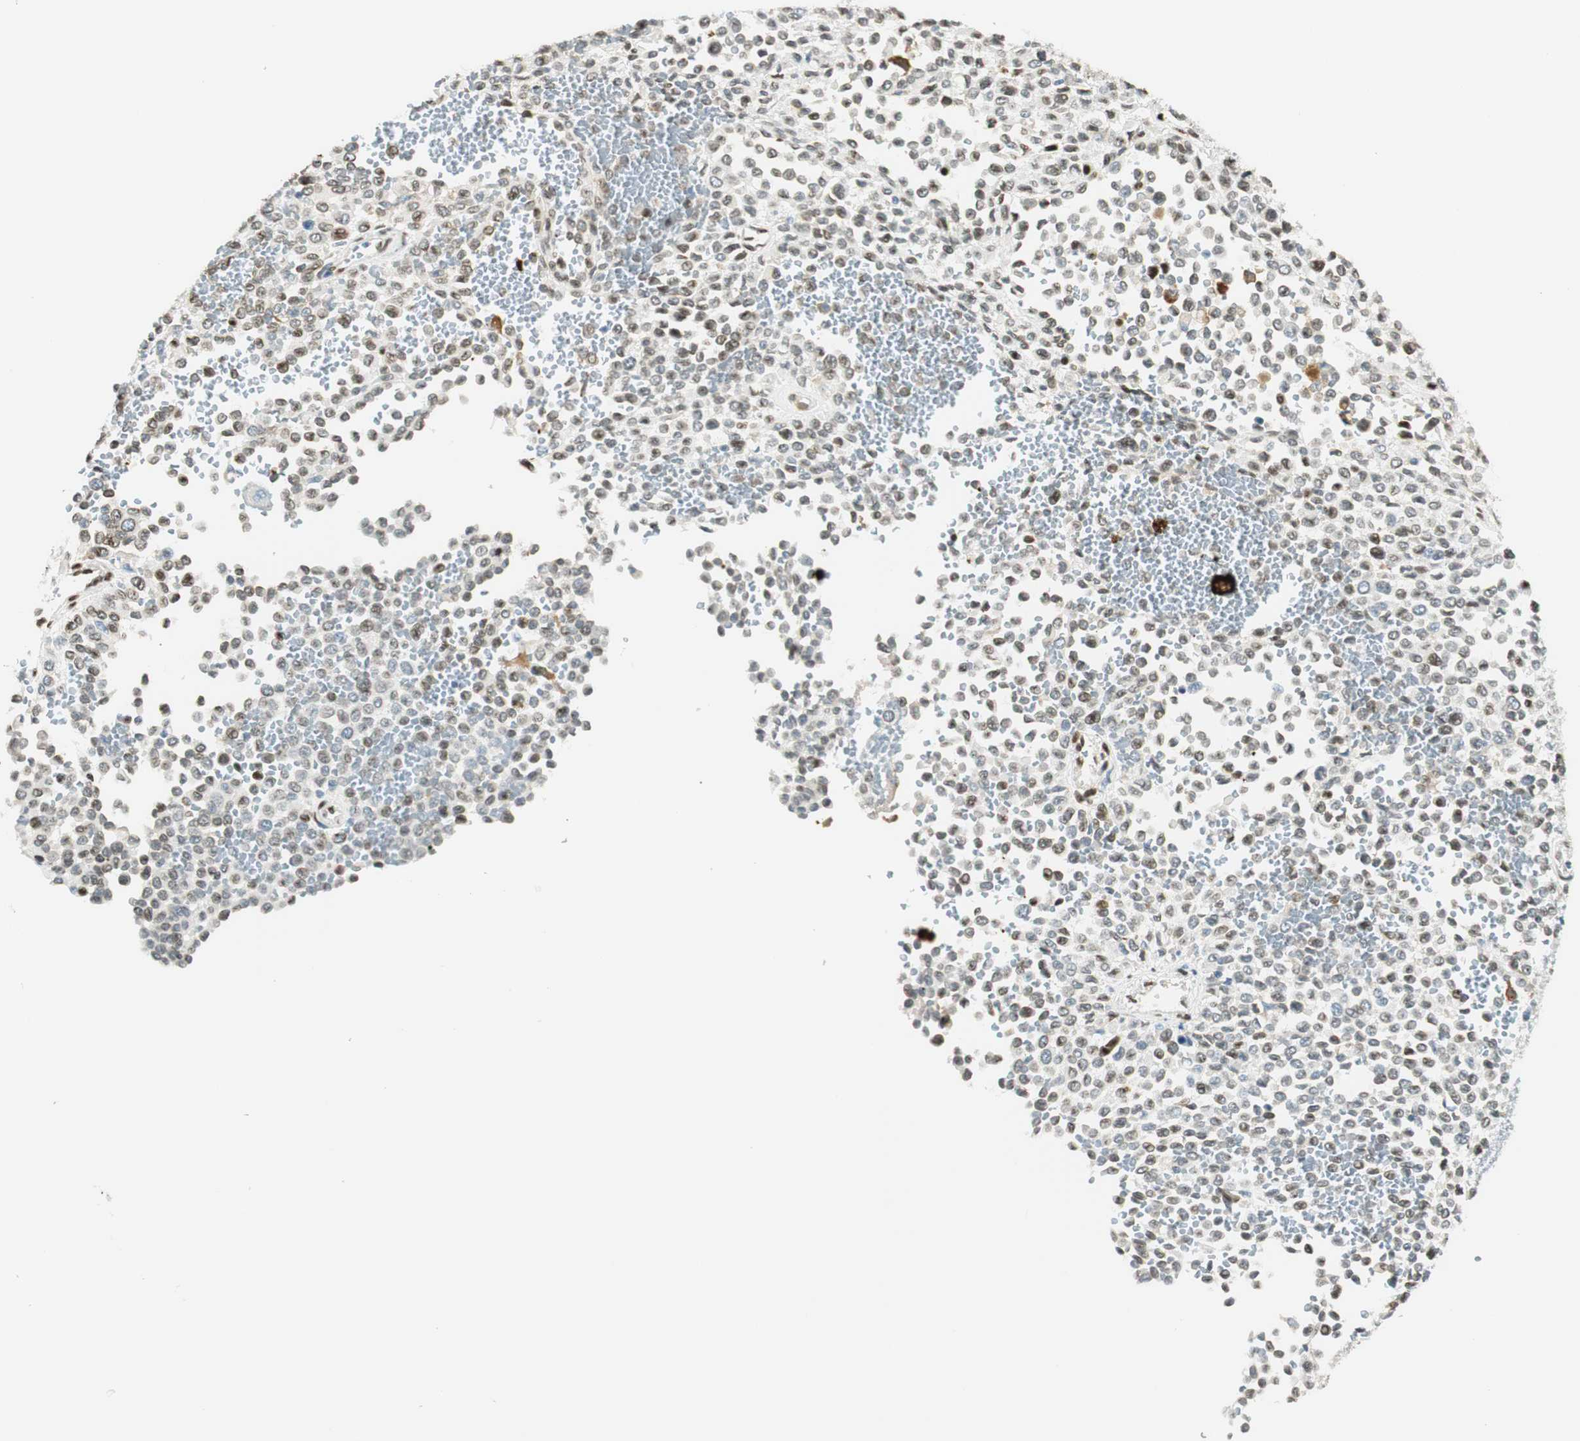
{"staining": {"intensity": "weak", "quantity": "25%-75%", "location": "nuclear"}, "tissue": "melanoma", "cell_type": "Tumor cells", "image_type": "cancer", "snomed": [{"axis": "morphology", "description": "Malignant melanoma, Metastatic site"}, {"axis": "topography", "description": "Pancreas"}], "caption": "Human melanoma stained with a protein marker reveals weak staining in tumor cells.", "gene": "TMEM260", "patient": {"sex": "female", "age": 30}}